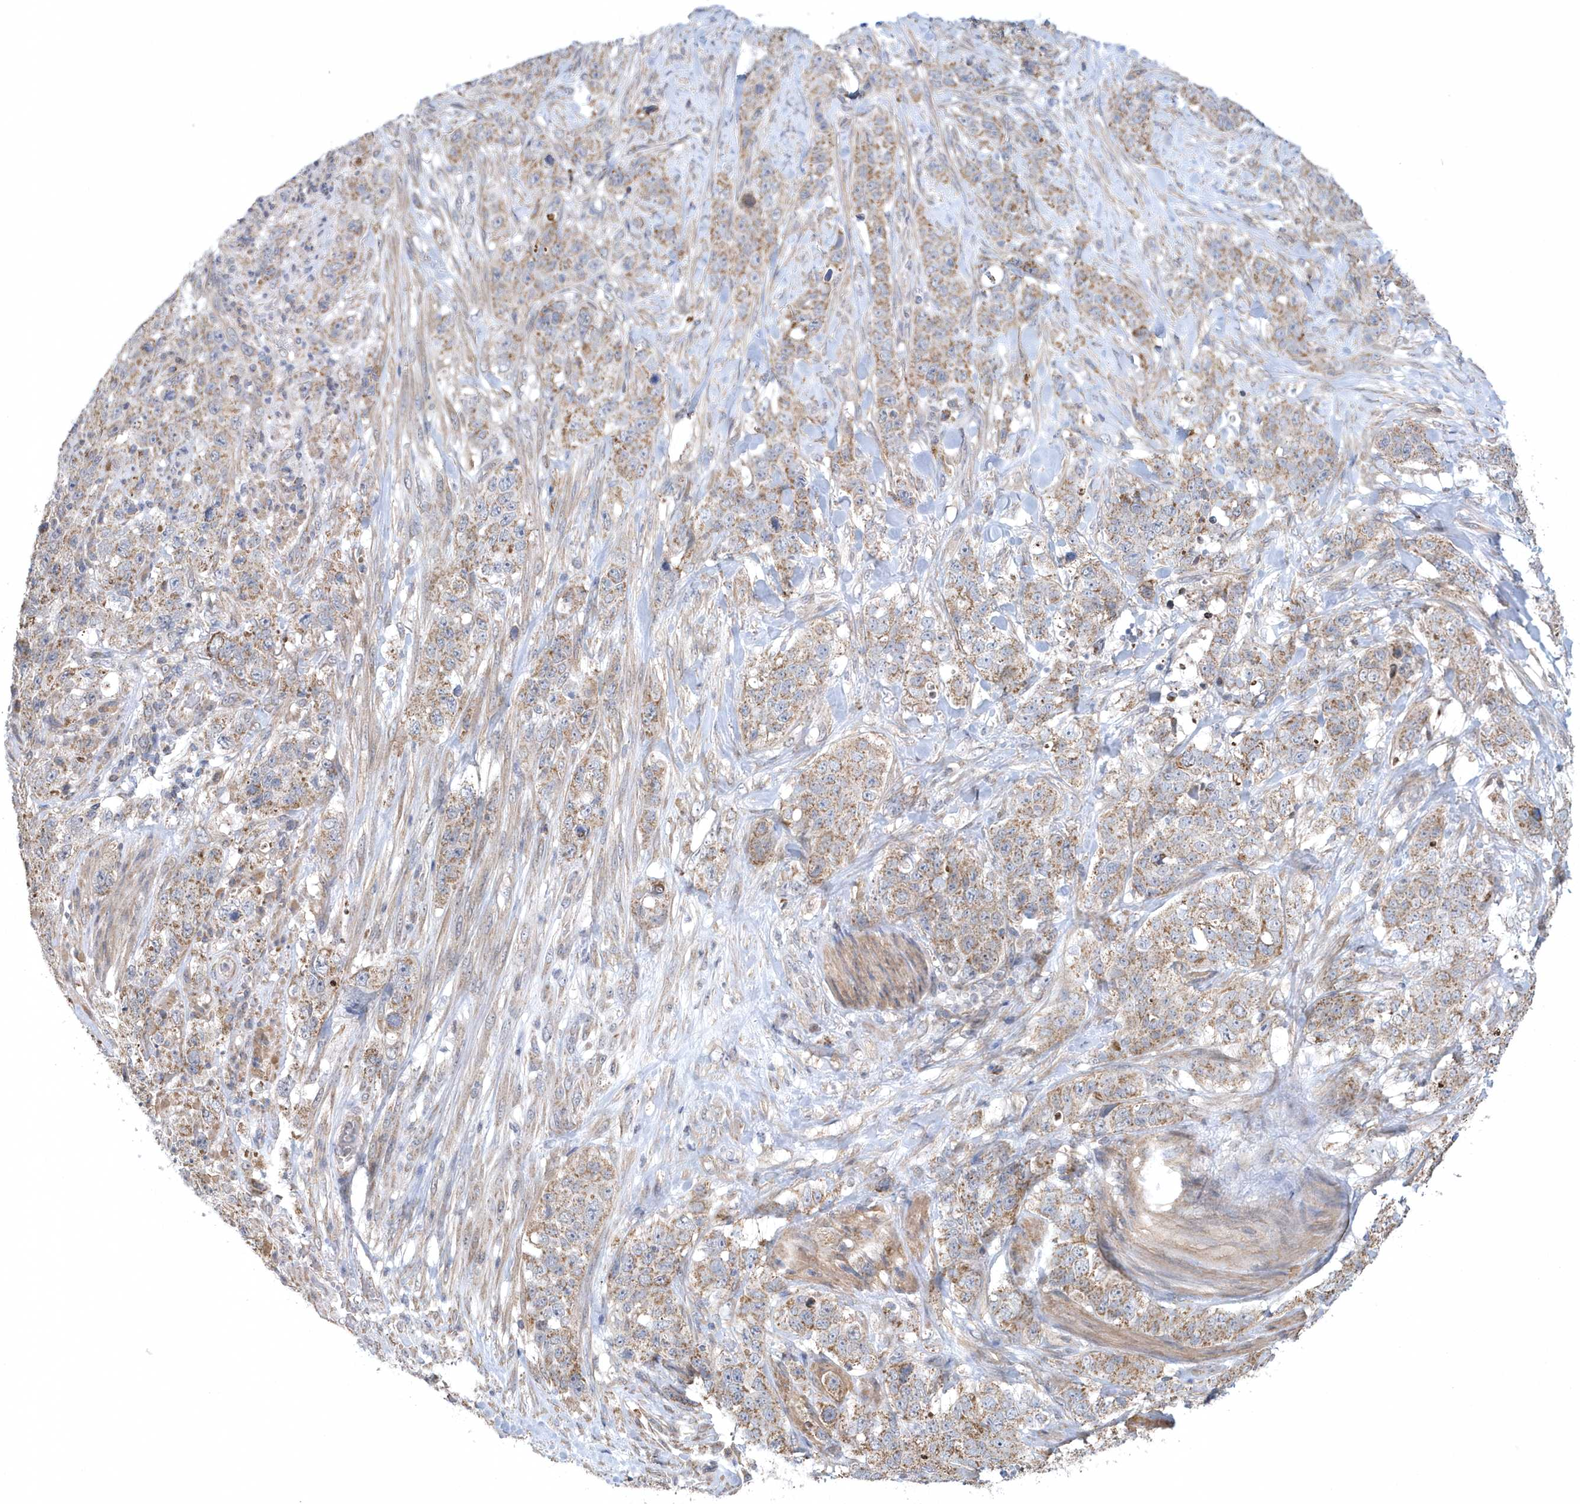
{"staining": {"intensity": "moderate", "quantity": ">75%", "location": "cytoplasmic/membranous"}, "tissue": "stomach cancer", "cell_type": "Tumor cells", "image_type": "cancer", "snomed": [{"axis": "morphology", "description": "Adenocarcinoma, NOS"}, {"axis": "topography", "description": "Stomach"}], "caption": "Immunohistochemical staining of human stomach adenocarcinoma shows medium levels of moderate cytoplasmic/membranous staining in approximately >75% of tumor cells.", "gene": "SLX9", "patient": {"sex": "male", "age": 48}}